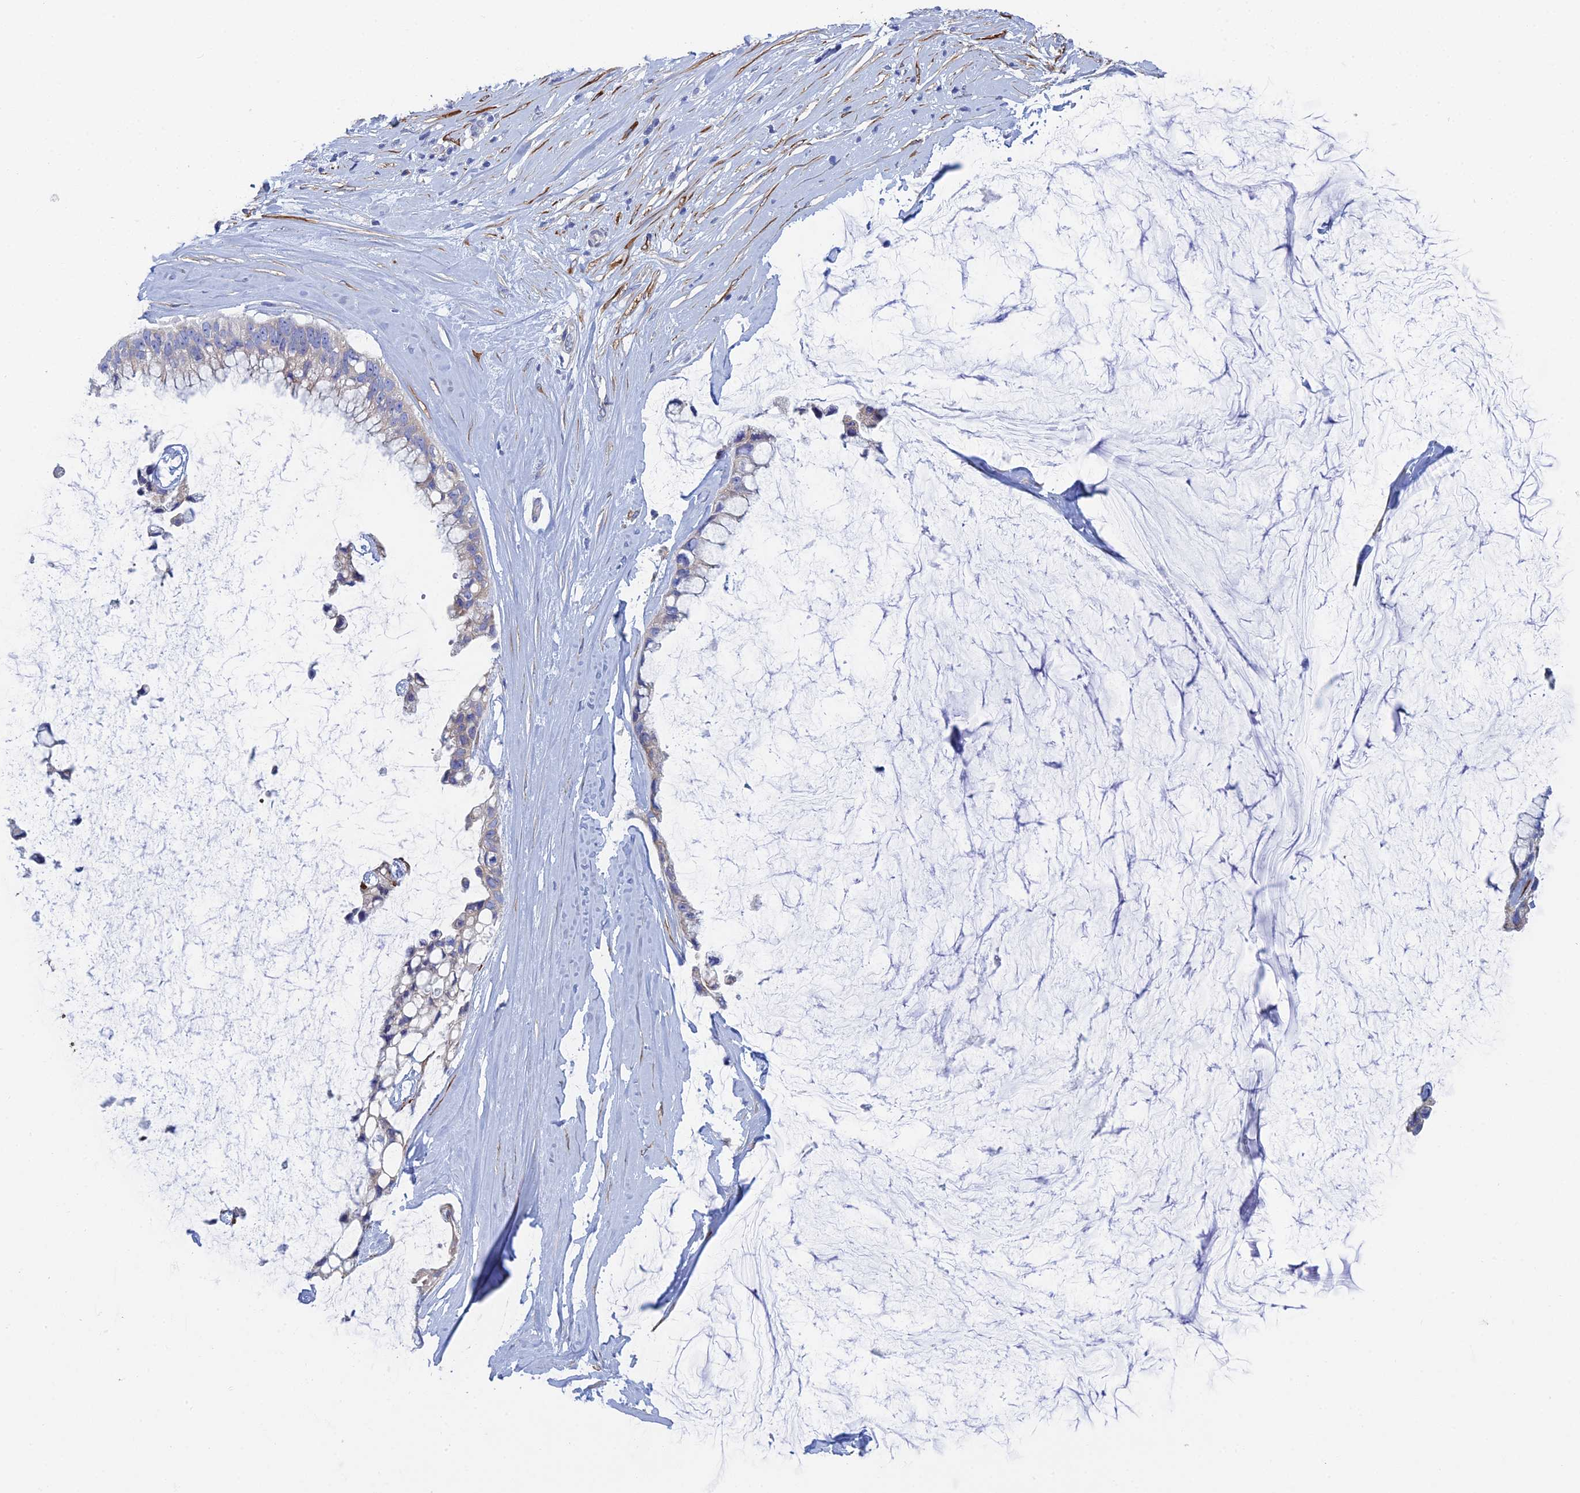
{"staining": {"intensity": "weak", "quantity": "<25%", "location": "cytoplasmic/membranous"}, "tissue": "ovarian cancer", "cell_type": "Tumor cells", "image_type": "cancer", "snomed": [{"axis": "morphology", "description": "Cystadenocarcinoma, mucinous, NOS"}, {"axis": "topography", "description": "Ovary"}], "caption": "Ovarian cancer was stained to show a protein in brown. There is no significant positivity in tumor cells. (Stains: DAB (3,3'-diaminobenzidine) immunohistochemistry with hematoxylin counter stain, Microscopy: brightfield microscopy at high magnification).", "gene": "PCDHA8", "patient": {"sex": "female", "age": 39}}